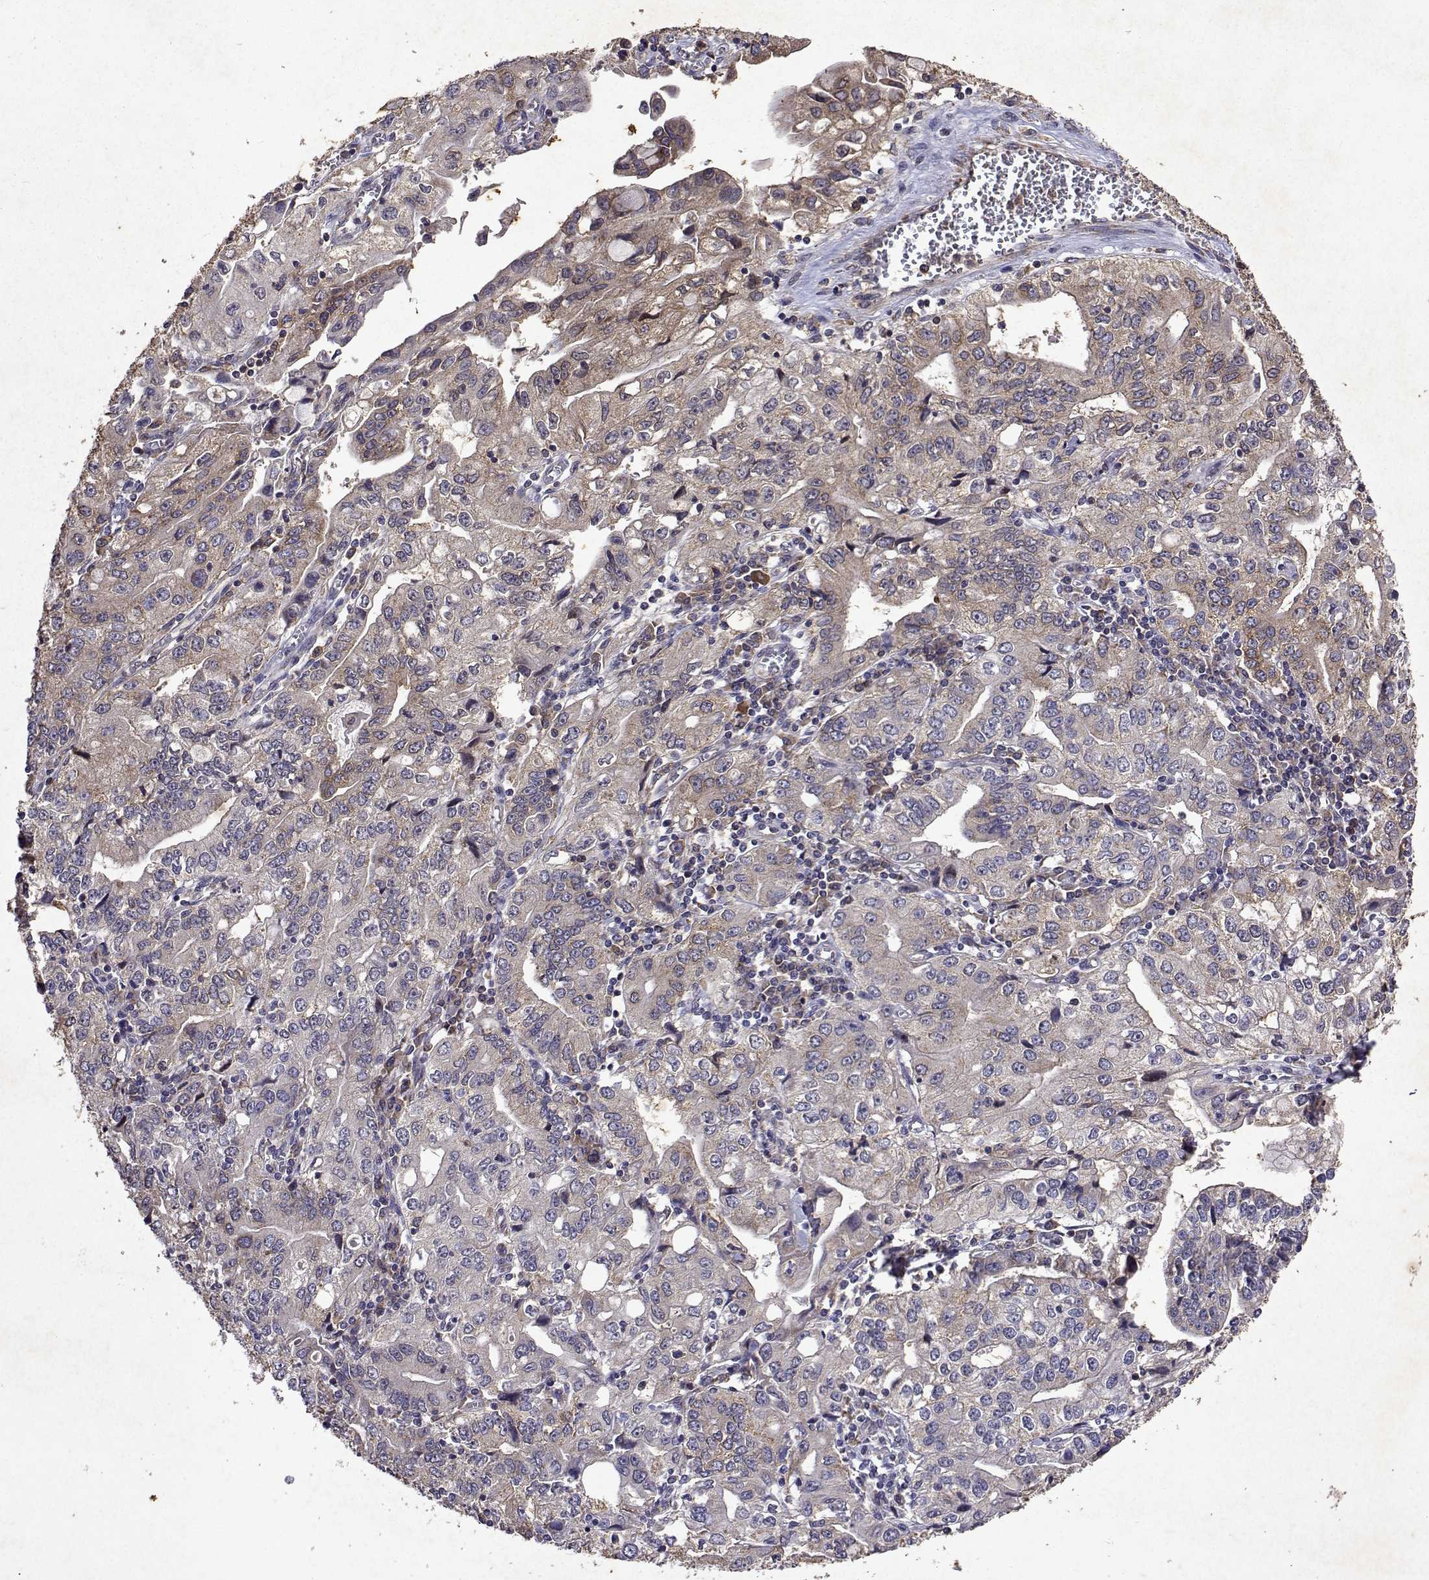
{"staining": {"intensity": "weak", "quantity": "25%-75%", "location": "cytoplasmic/membranous"}, "tissue": "stomach cancer", "cell_type": "Tumor cells", "image_type": "cancer", "snomed": [{"axis": "morphology", "description": "Adenocarcinoma, NOS"}, {"axis": "topography", "description": "Stomach, lower"}], "caption": "A brown stain shows weak cytoplasmic/membranous staining of a protein in stomach adenocarcinoma tumor cells.", "gene": "TARBP2", "patient": {"sex": "female", "age": 72}}